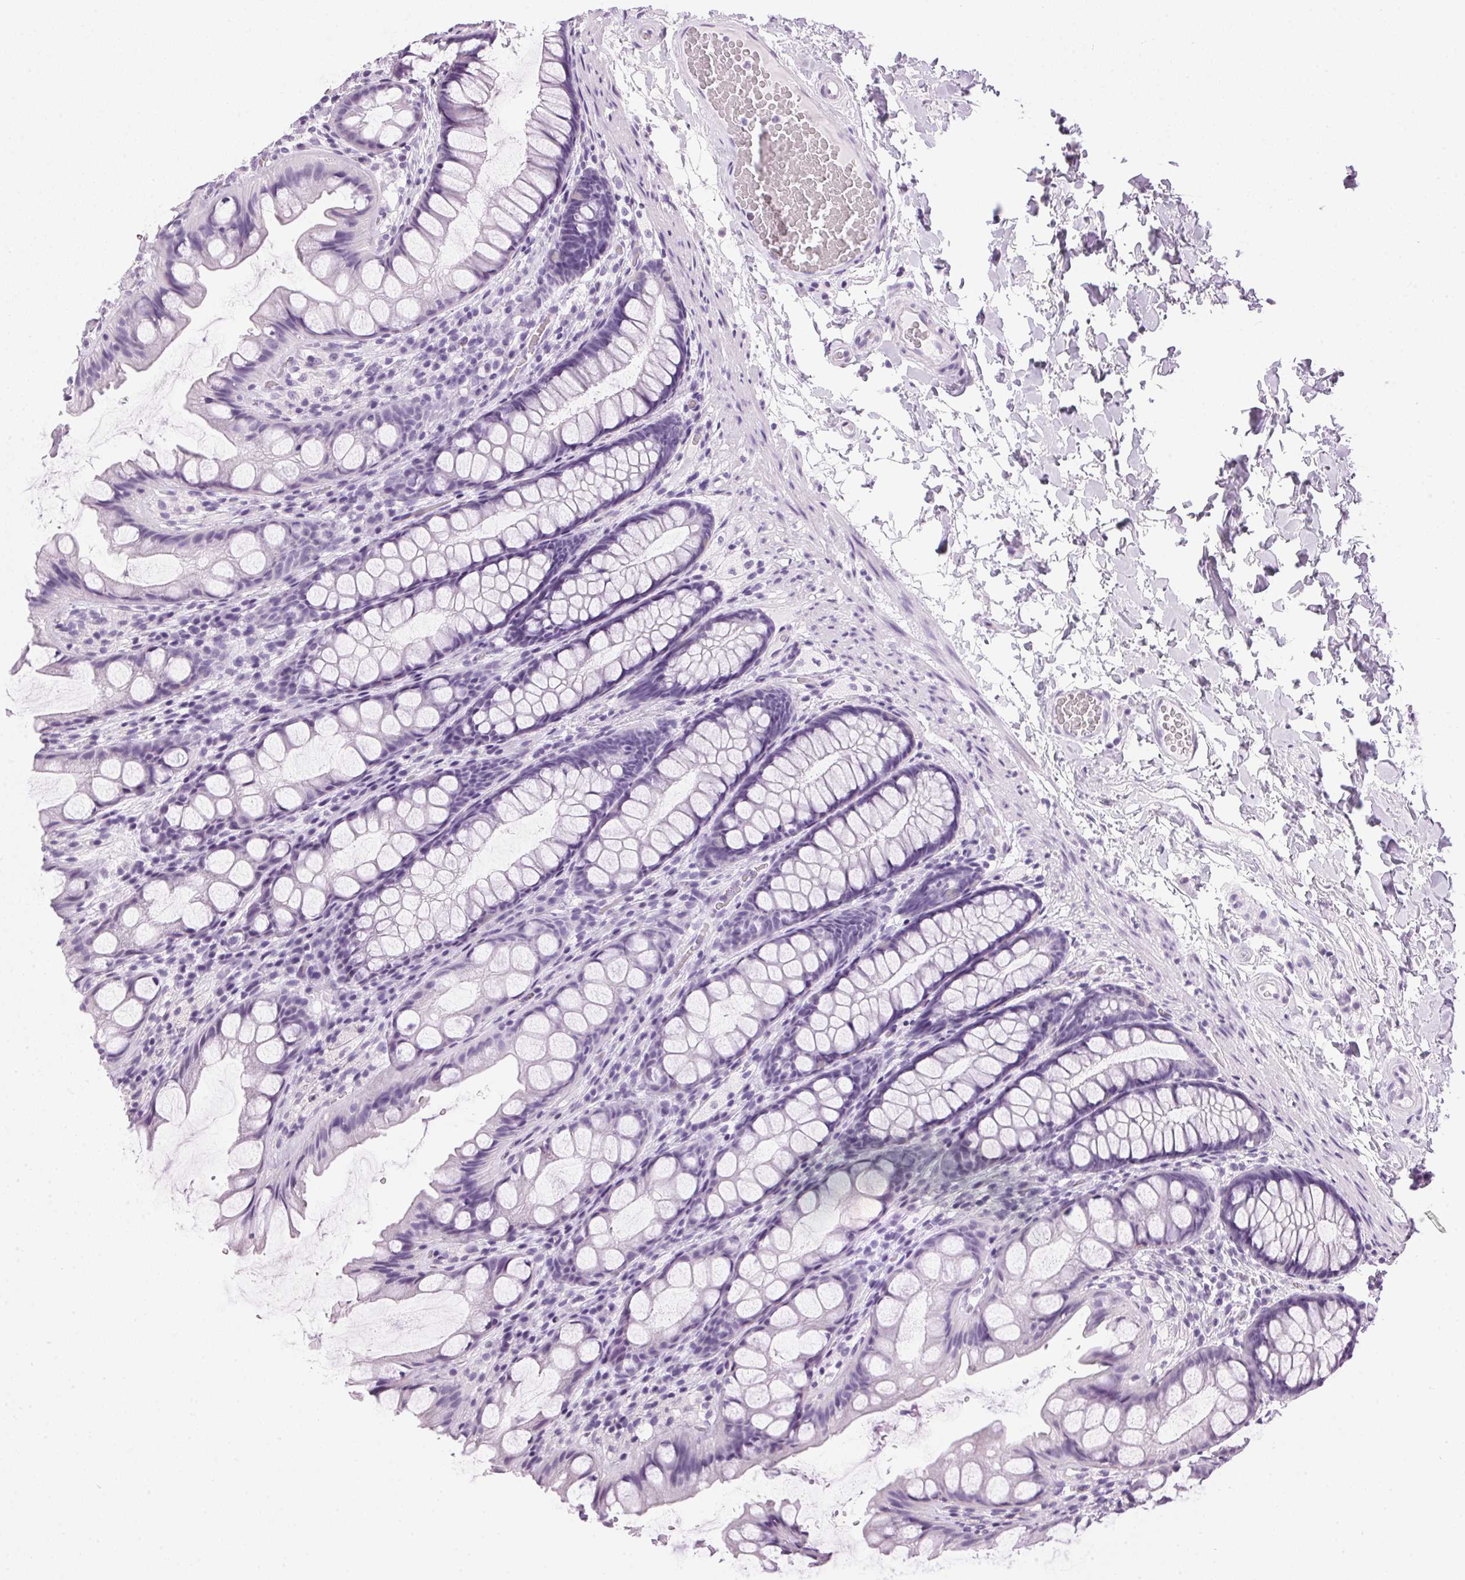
{"staining": {"intensity": "negative", "quantity": "none", "location": "none"}, "tissue": "colon", "cell_type": "Endothelial cells", "image_type": "normal", "snomed": [{"axis": "morphology", "description": "Normal tissue, NOS"}, {"axis": "topography", "description": "Colon"}], "caption": "Human colon stained for a protein using IHC displays no expression in endothelial cells.", "gene": "SP7", "patient": {"sex": "male", "age": 47}}